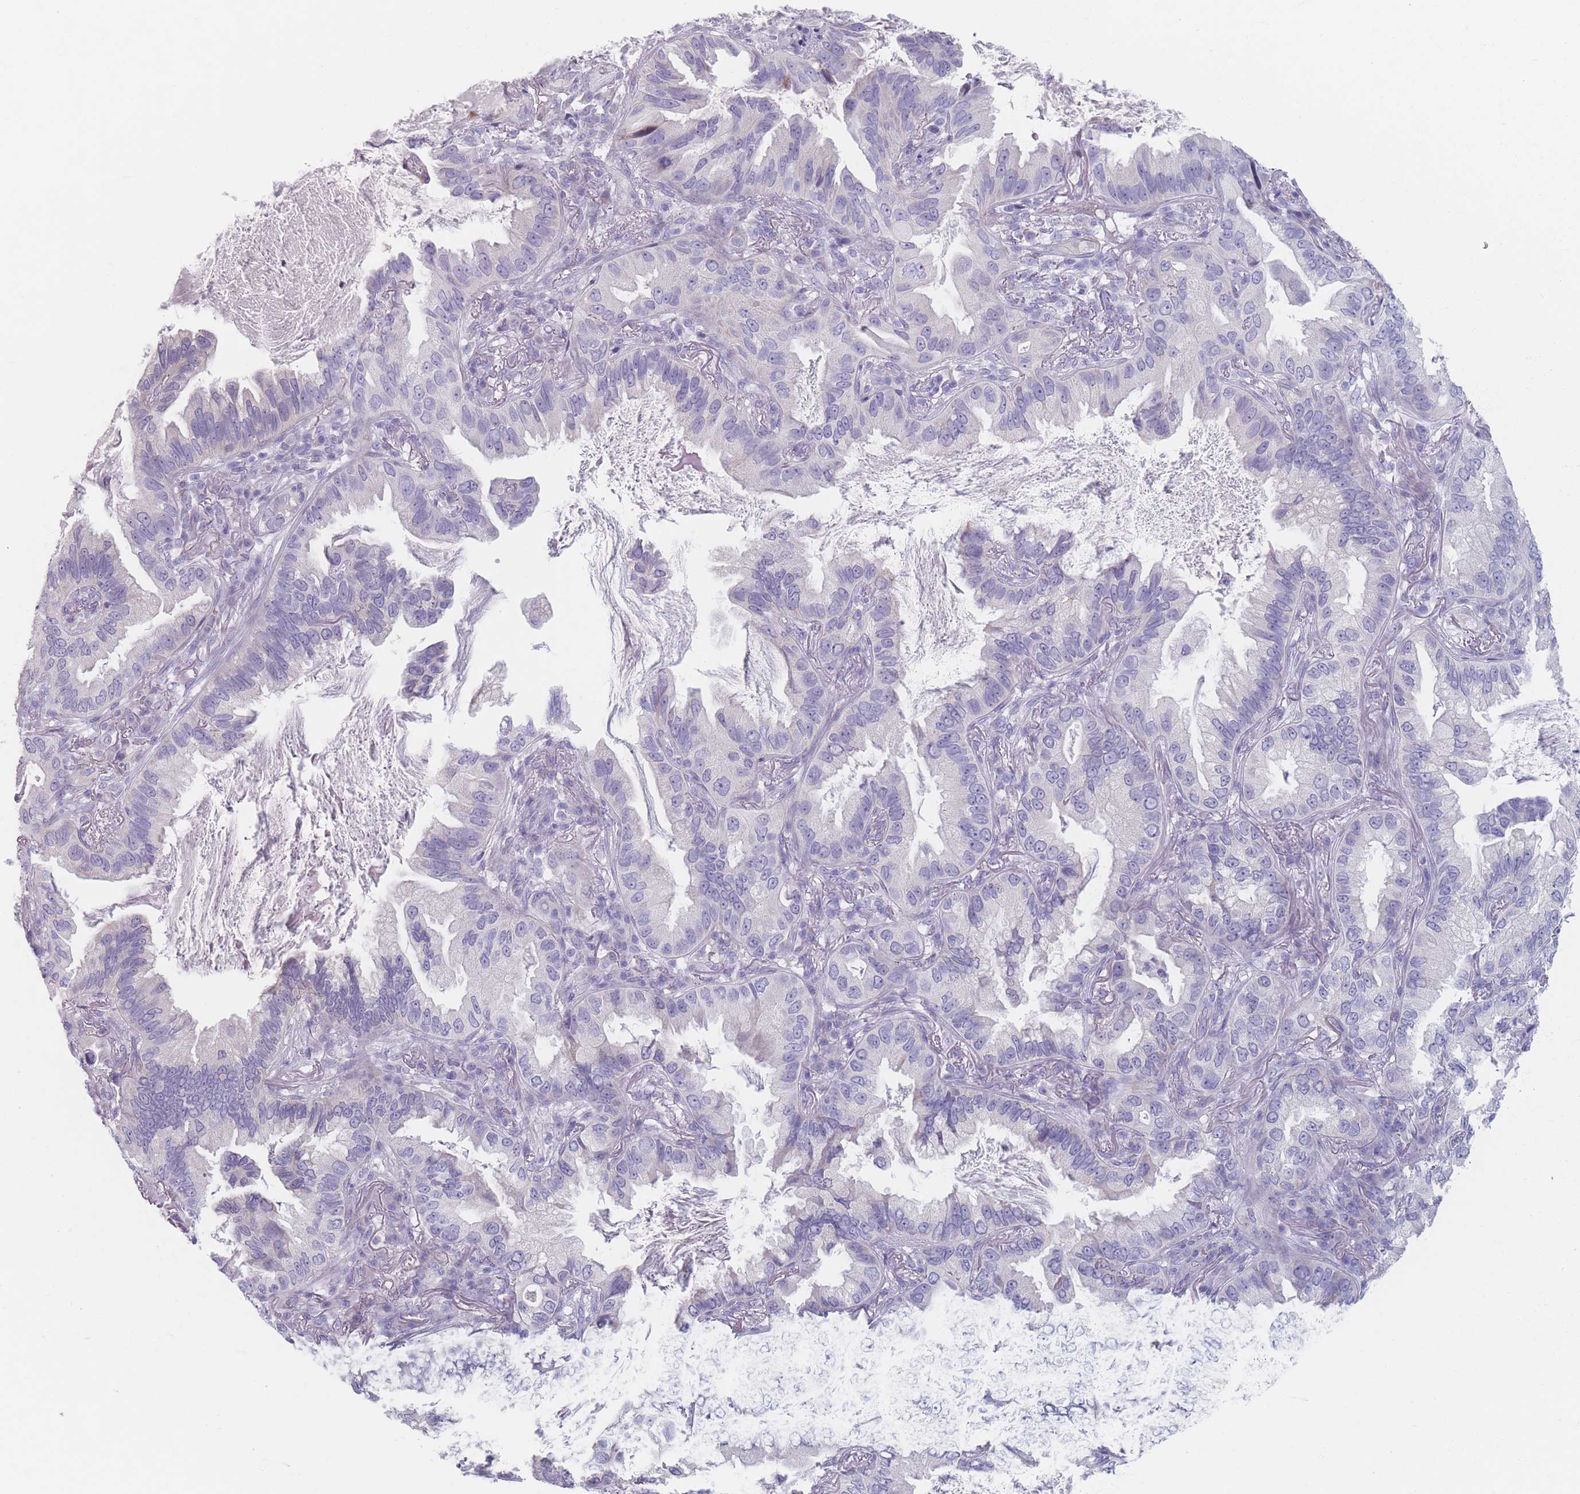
{"staining": {"intensity": "negative", "quantity": "none", "location": "none"}, "tissue": "lung cancer", "cell_type": "Tumor cells", "image_type": "cancer", "snomed": [{"axis": "morphology", "description": "Adenocarcinoma, NOS"}, {"axis": "topography", "description": "Lung"}], "caption": "Adenocarcinoma (lung) was stained to show a protein in brown. There is no significant positivity in tumor cells. The staining is performed using DAB (3,3'-diaminobenzidine) brown chromogen with nuclei counter-stained in using hematoxylin.", "gene": "PIGM", "patient": {"sex": "female", "age": 69}}